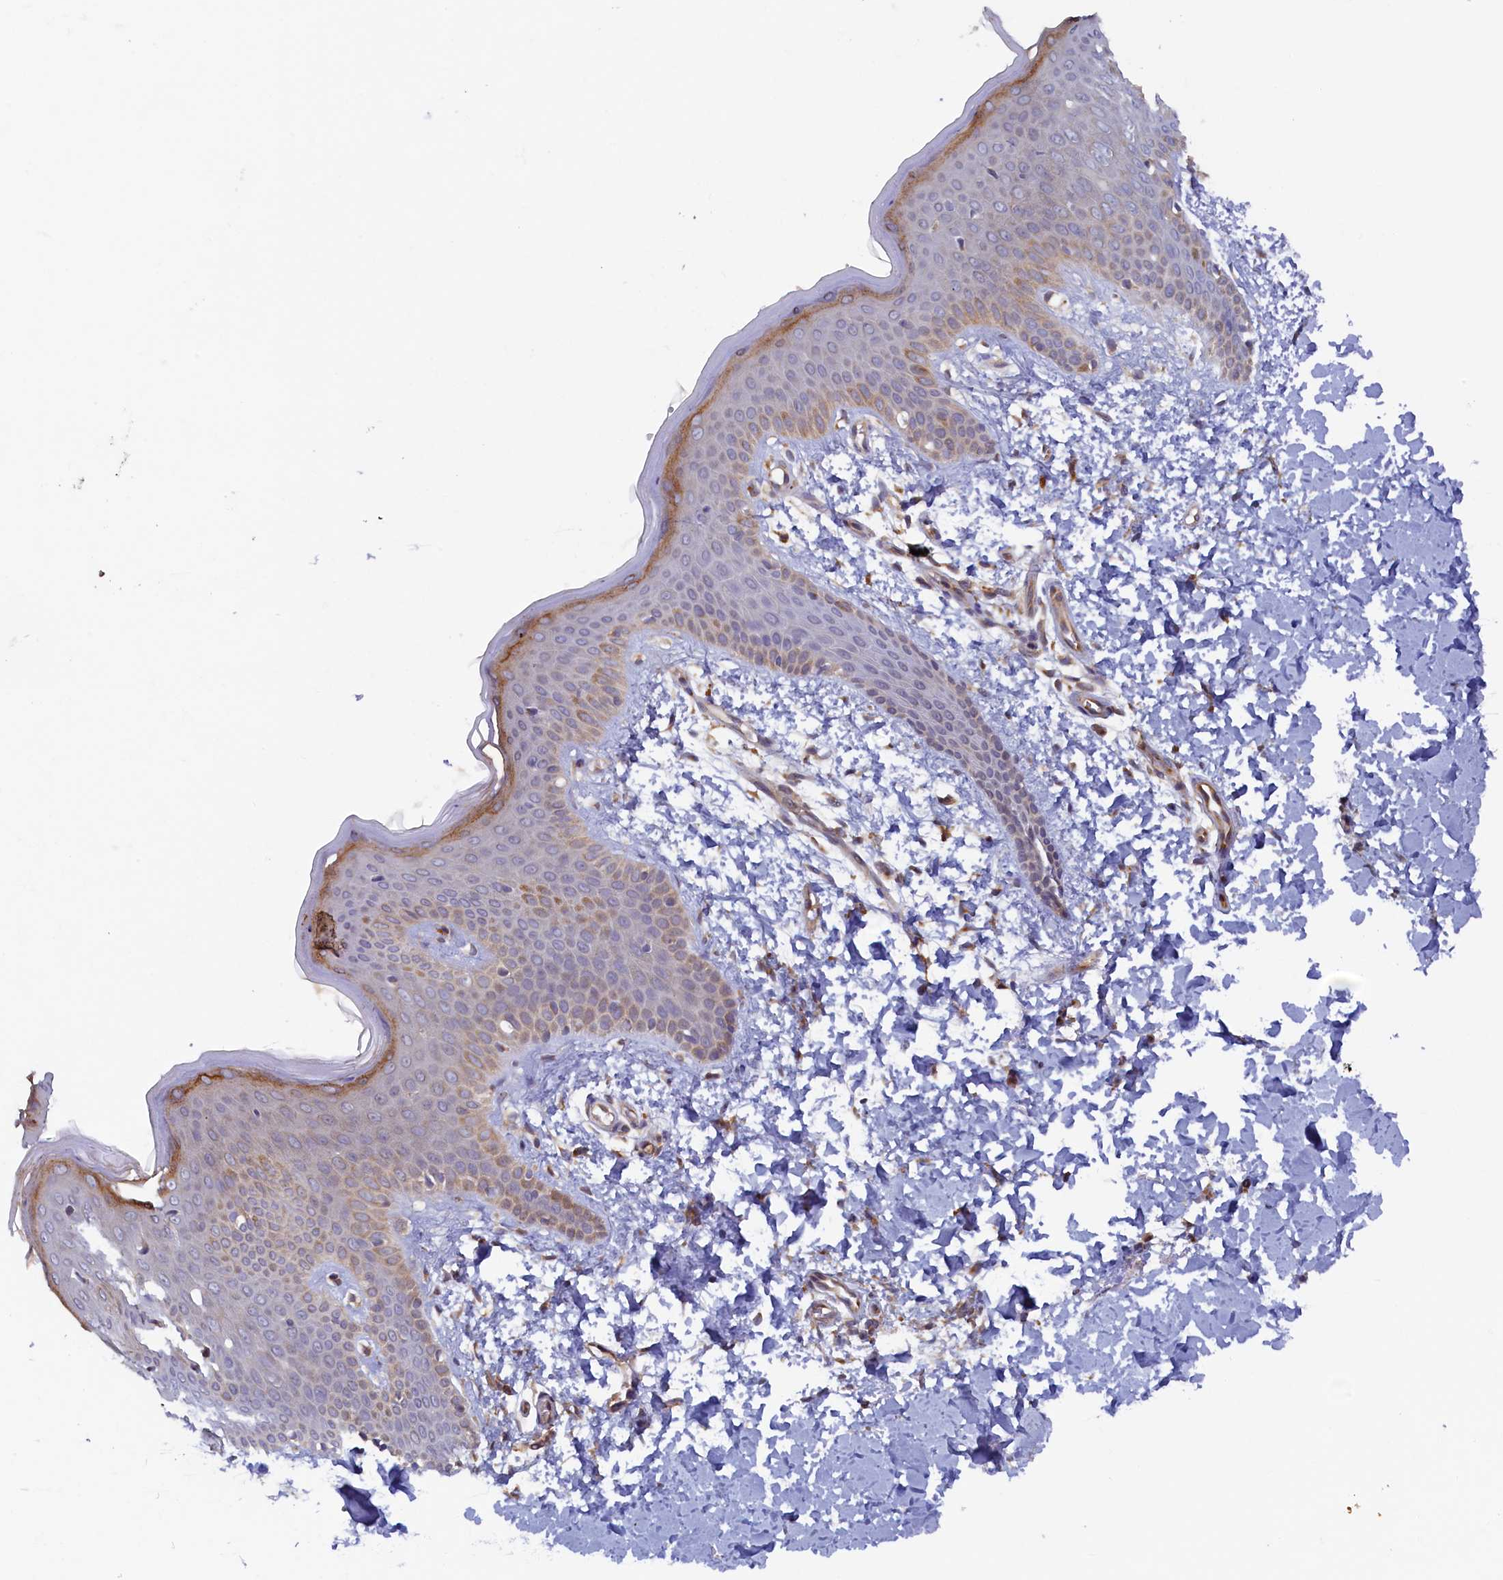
{"staining": {"intensity": "moderate", "quantity": "25%-75%", "location": "cytoplasmic/membranous"}, "tissue": "skin", "cell_type": "Fibroblasts", "image_type": "normal", "snomed": [{"axis": "morphology", "description": "Normal tissue, NOS"}, {"axis": "topography", "description": "Skin"}], "caption": "This histopathology image exhibits immunohistochemistry staining of unremarkable human skin, with medium moderate cytoplasmic/membranous positivity in about 25%-75% of fibroblasts.", "gene": "STX12", "patient": {"sex": "male", "age": 36}}